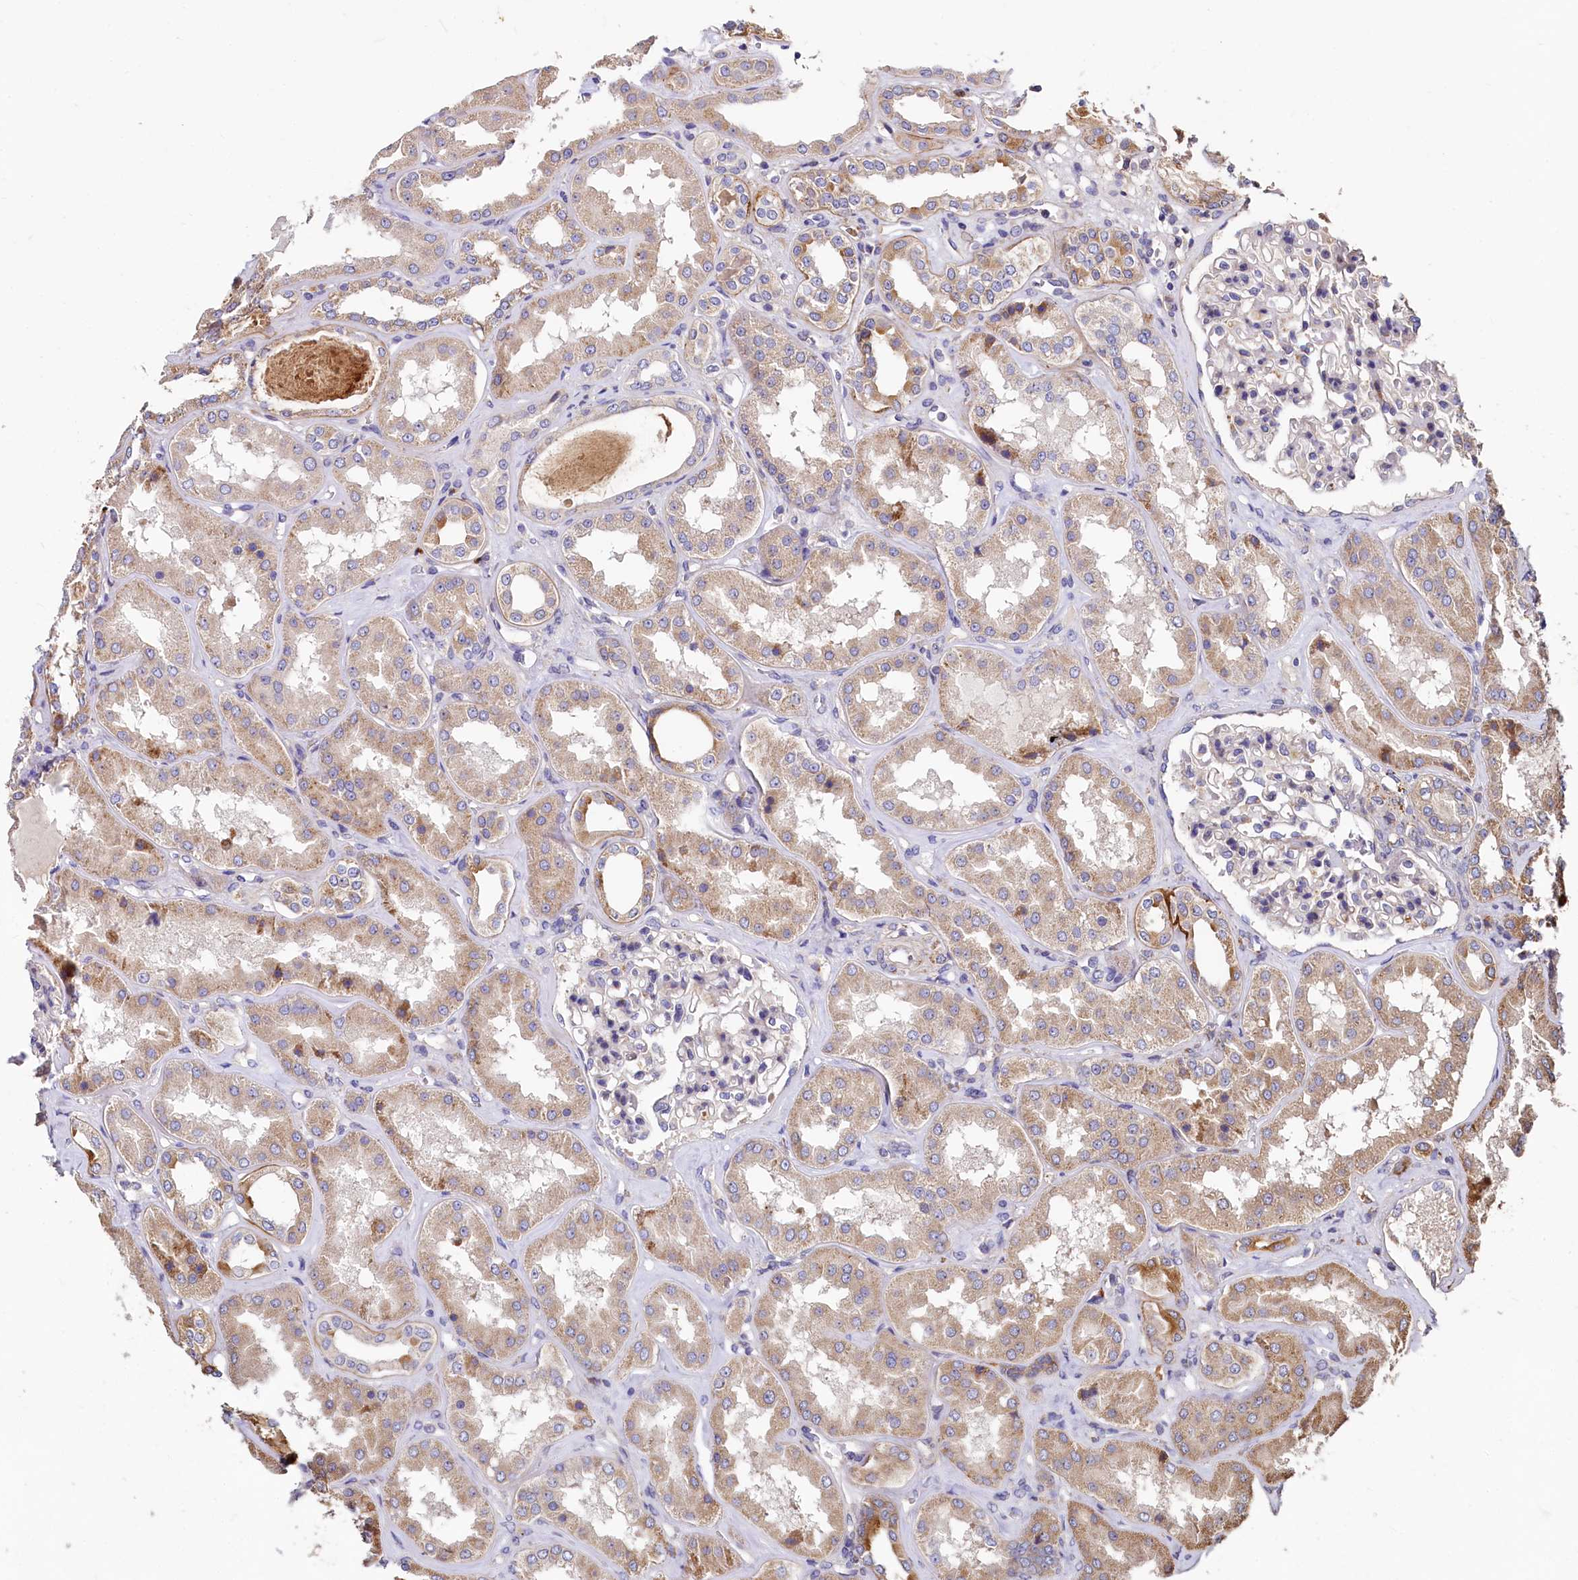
{"staining": {"intensity": "negative", "quantity": "none", "location": "none"}, "tissue": "kidney", "cell_type": "Cells in glomeruli", "image_type": "normal", "snomed": [{"axis": "morphology", "description": "Normal tissue, NOS"}, {"axis": "topography", "description": "Kidney"}], "caption": "This is an immunohistochemistry photomicrograph of unremarkable human kidney. There is no expression in cells in glomeruli.", "gene": "SPRYD3", "patient": {"sex": "female", "age": 56}}